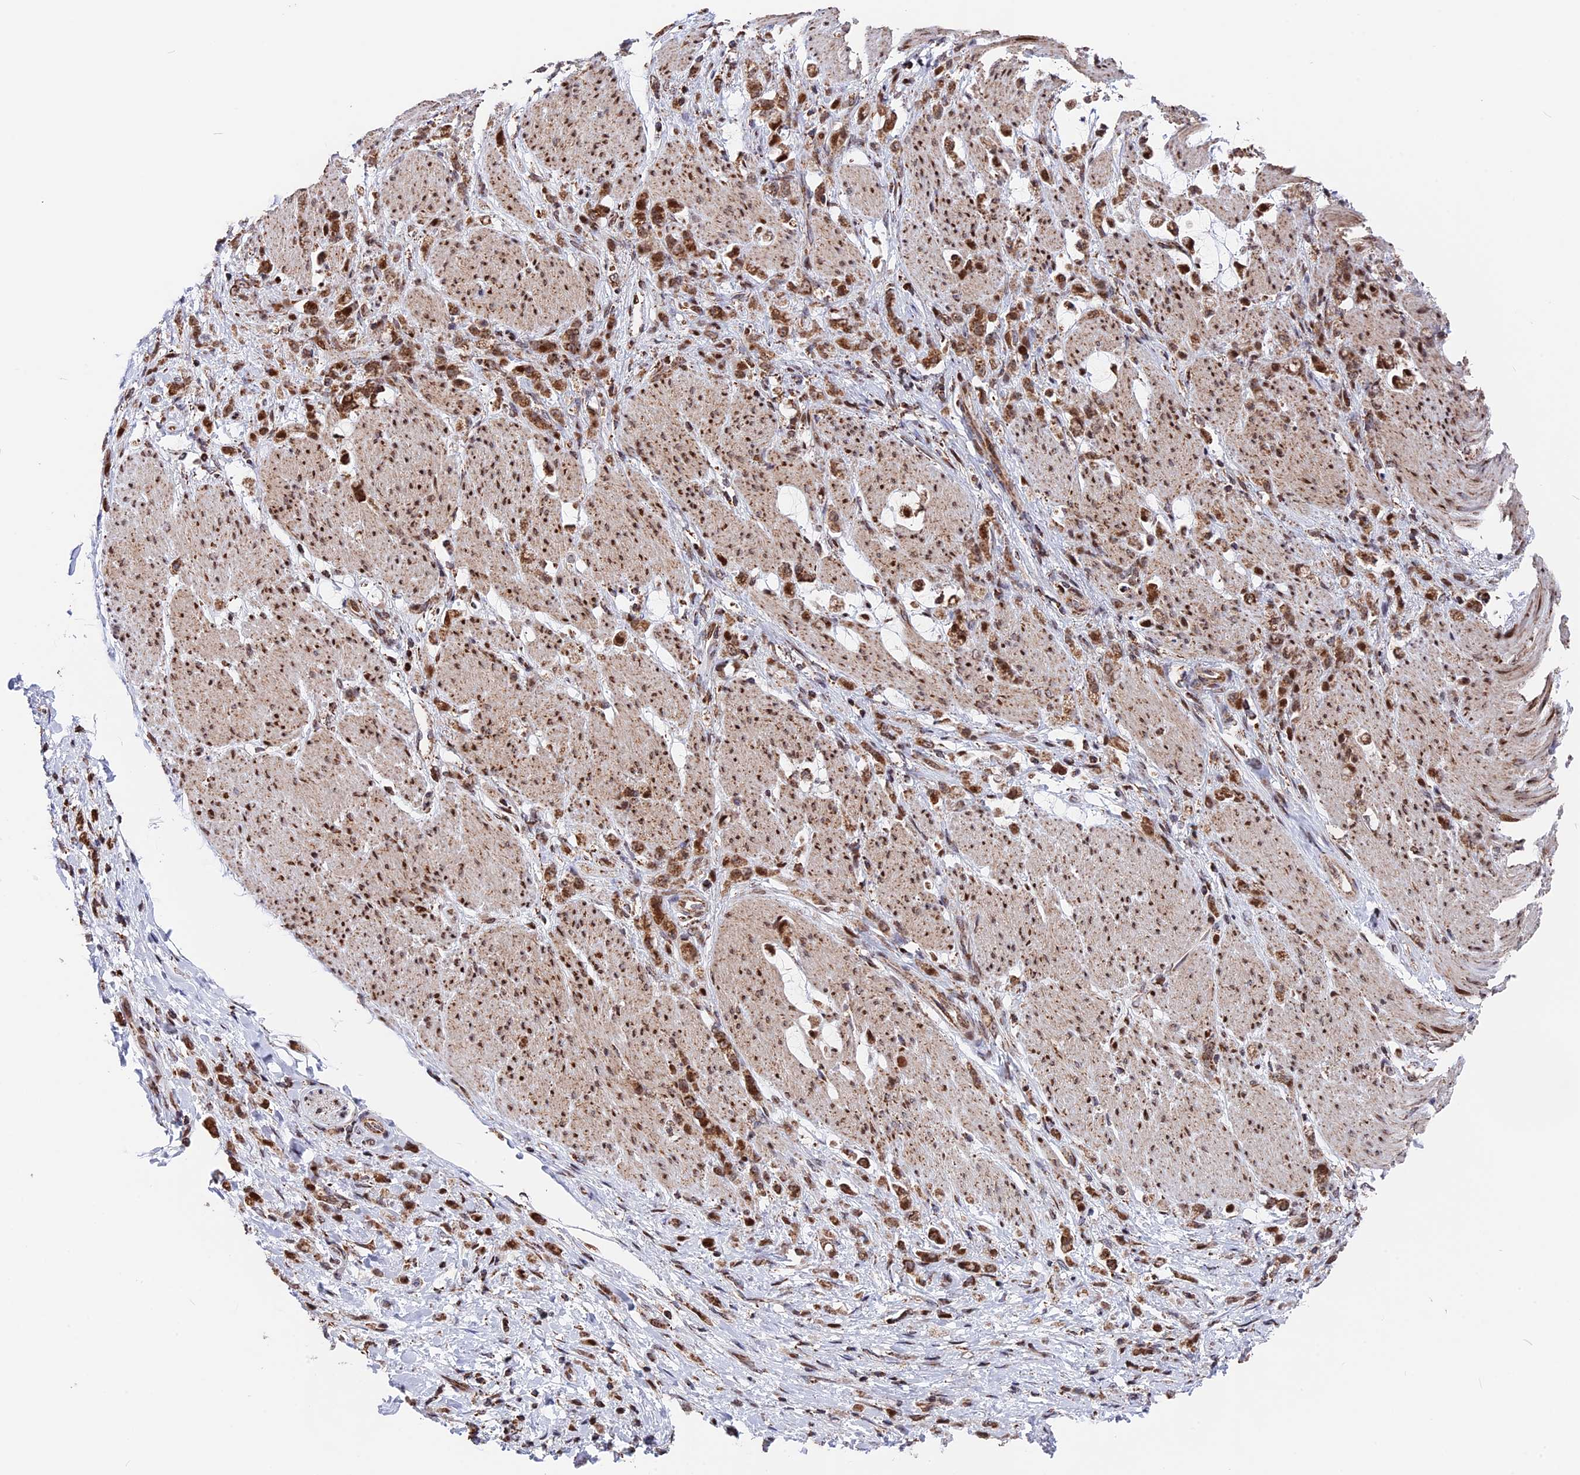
{"staining": {"intensity": "moderate", "quantity": ">75%", "location": "cytoplasmic/membranous"}, "tissue": "stomach cancer", "cell_type": "Tumor cells", "image_type": "cancer", "snomed": [{"axis": "morphology", "description": "Adenocarcinoma, NOS"}, {"axis": "topography", "description": "Stomach"}], "caption": "Protein staining shows moderate cytoplasmic/membranous expression in approximately >75% of tumor cells in stomach cancer (adenocarcinoma).", "gene": "FAM174C", "patient": {"sex": "female", "age": 60}}